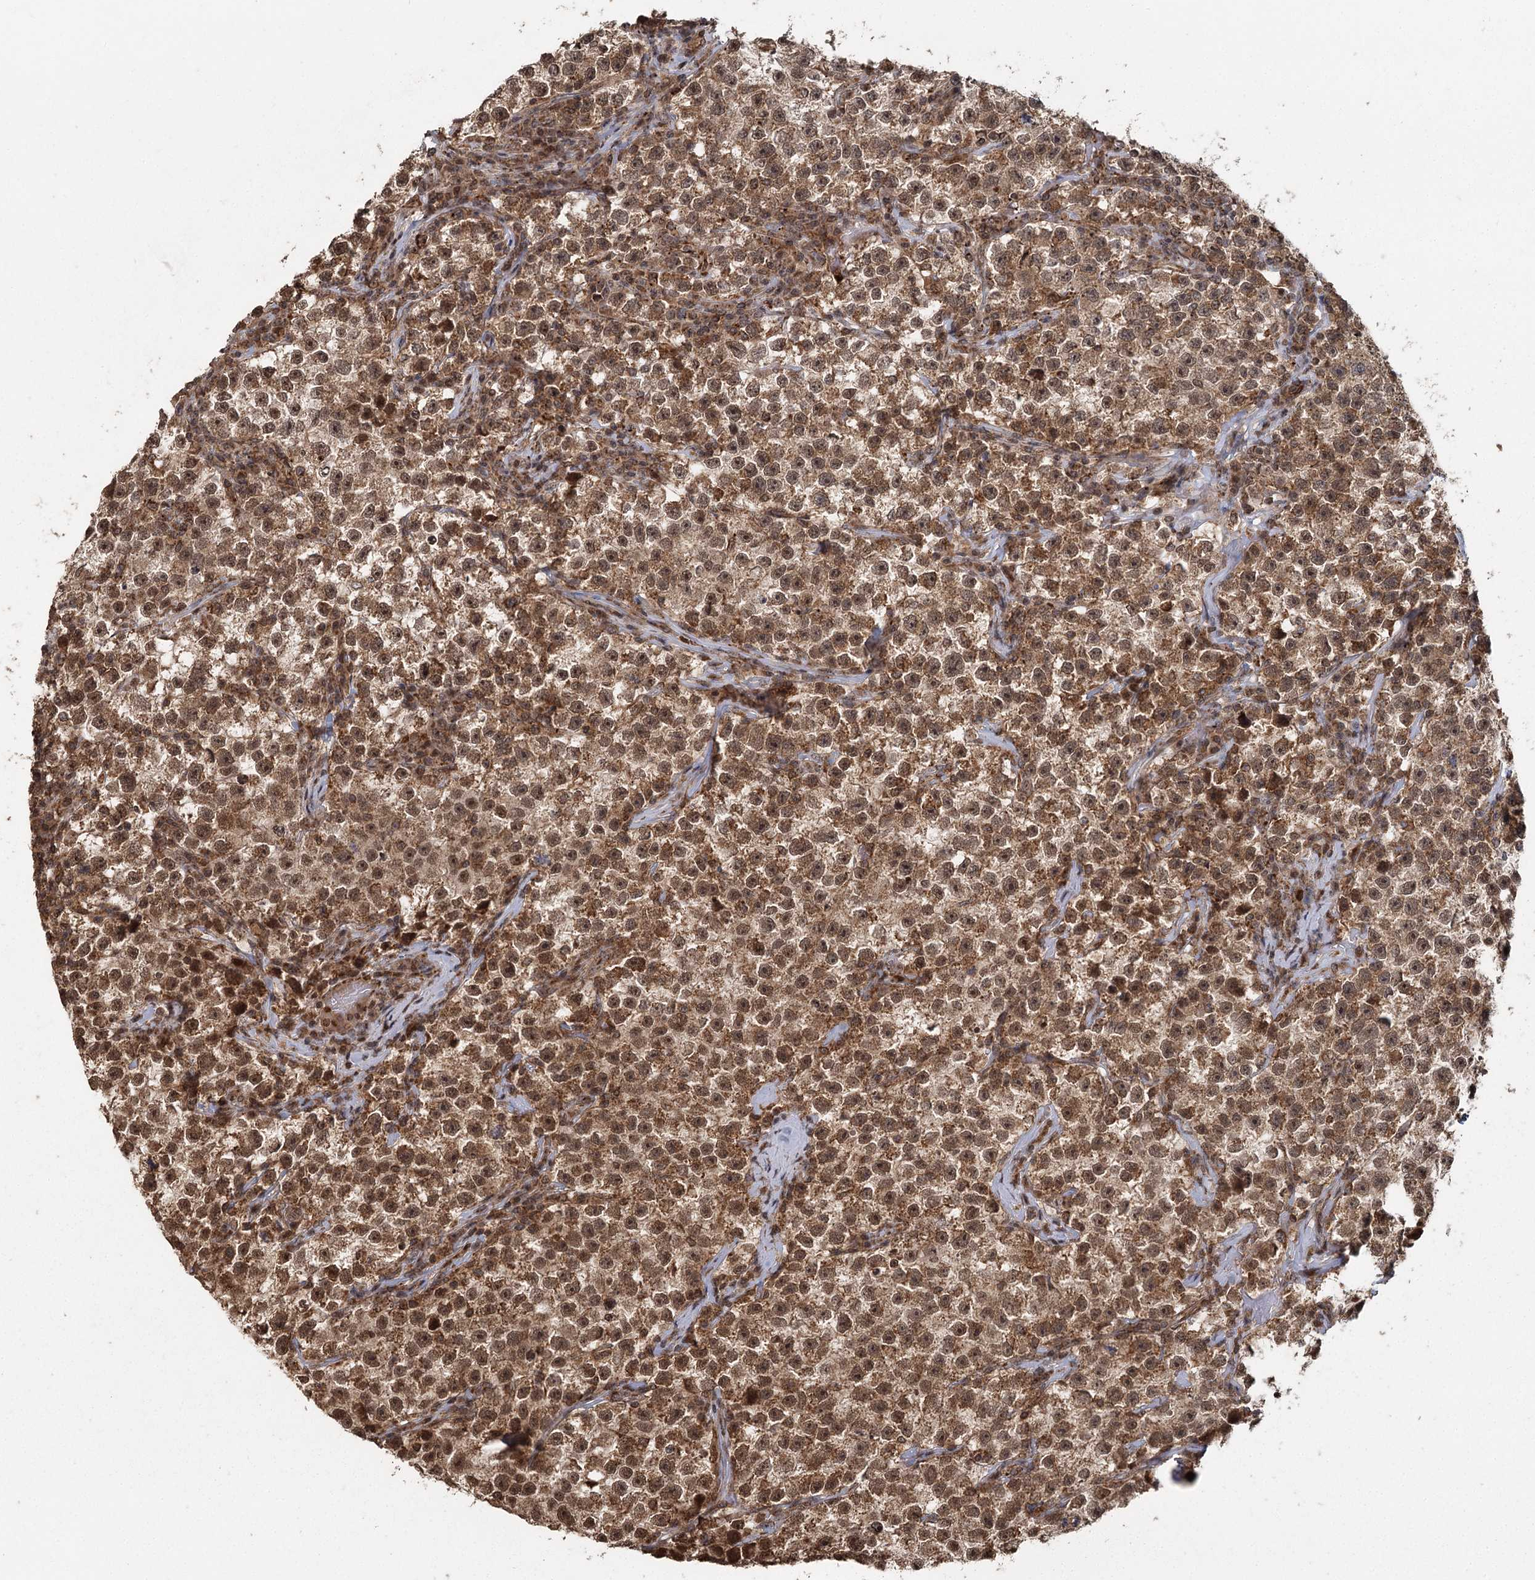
{"staining": {"intensity": "moderate", "quantity": ">75%", "location": "cytoplasmic/membranous"}, "tissue": "testis cancer", "cell_type": "Tumor cells", "image_type": "cancer", "snomed": [{"axis": "morphology", "description": "Seminoma, NOS"}, {"axis": "topography", "description": "Testis"}], "caption": "Protein staining demonstrates moderate cytoplasmic/membranous positivity in about >75% of tumor cells in testis seminoma.", "gene": "MICU1", "patient": {"sex": "male", "age": 22}}